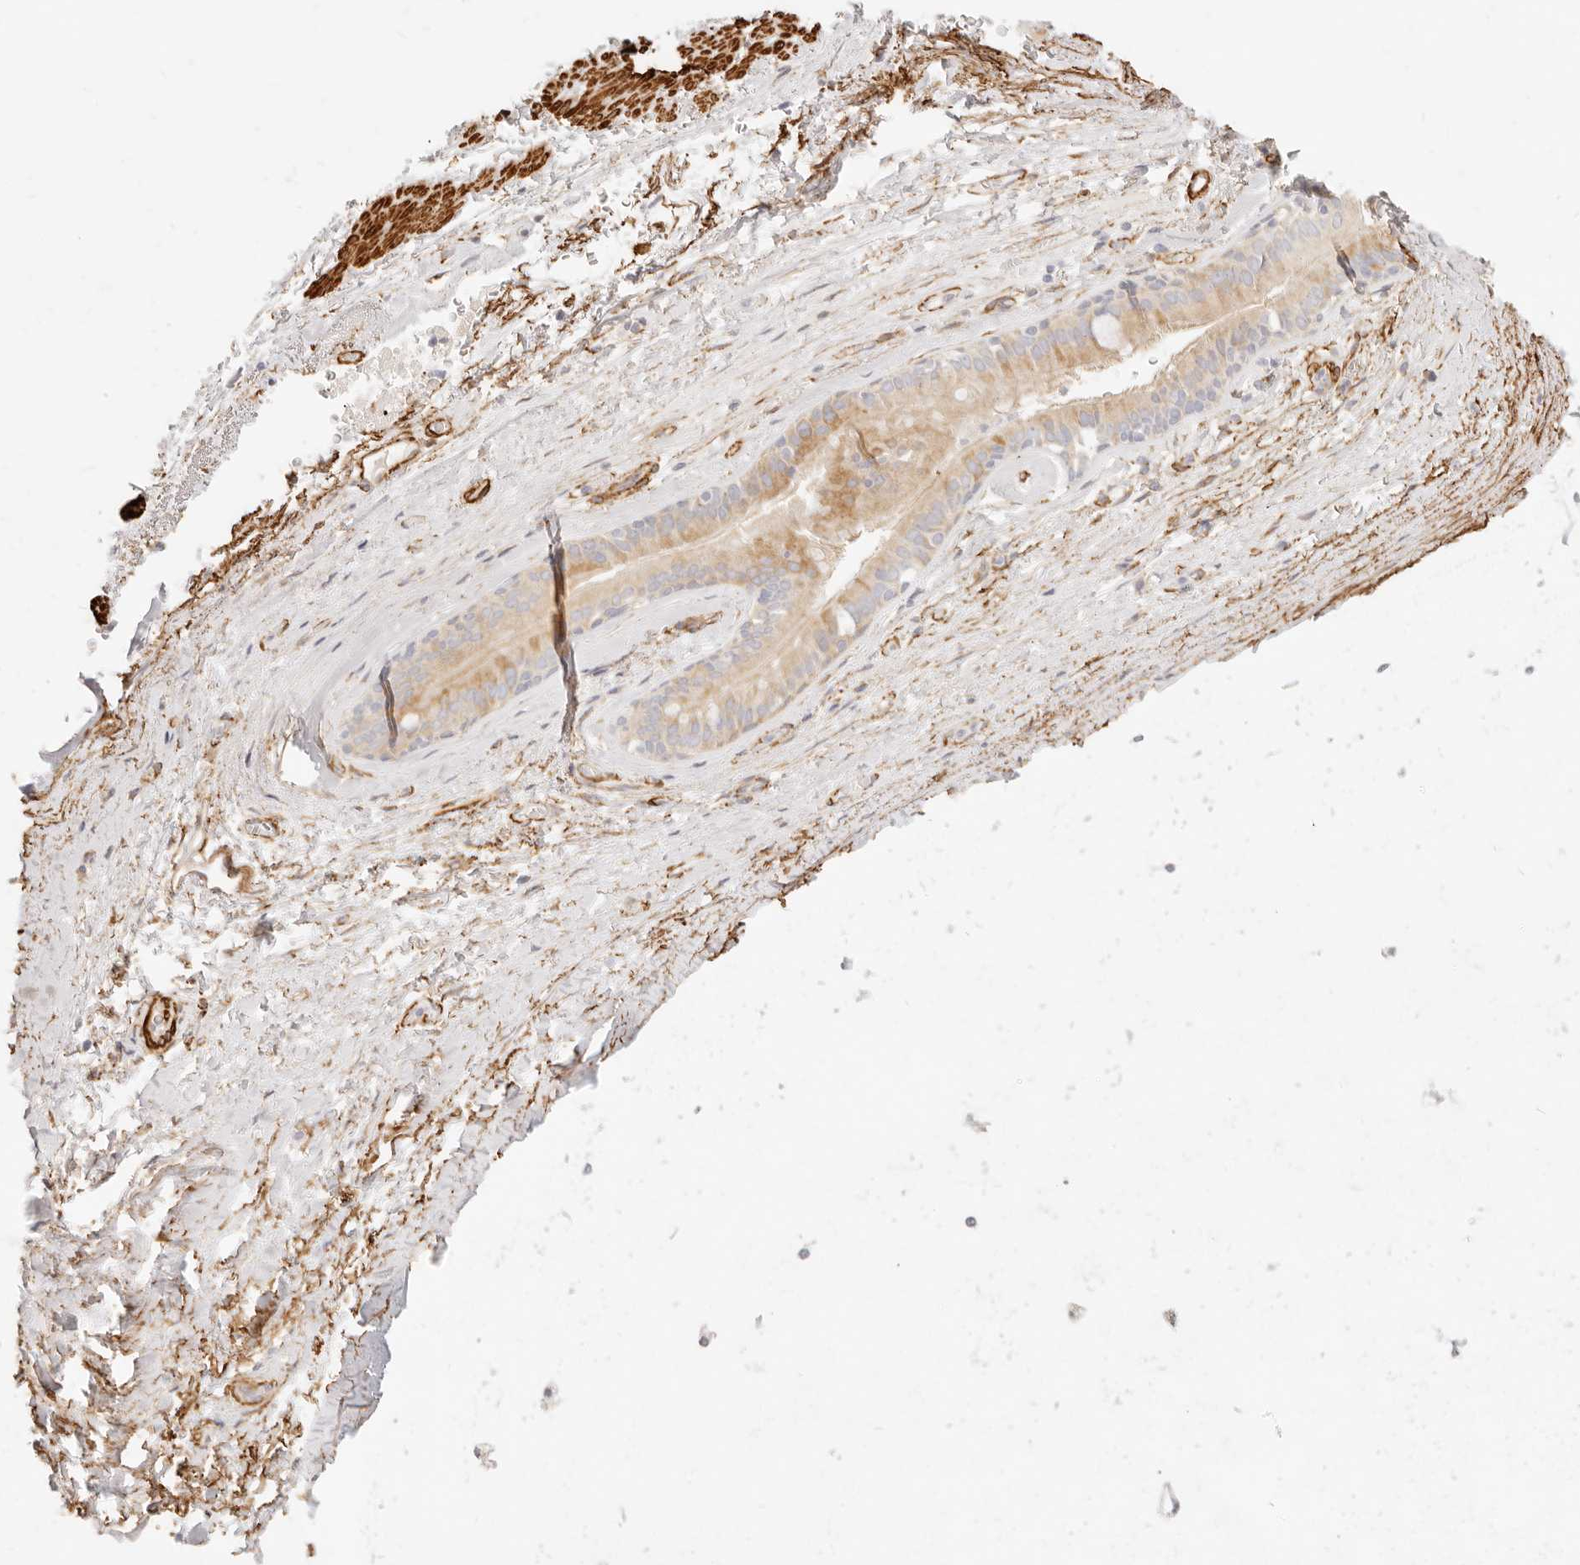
{"staining": {"intensity": "moderate", "quantity": "25%-75%", "location": "cytoplasmic/membranous"}, "tissue": "bronchus", "cell_type": "Respiratory epithelial cells", "image_type": "normal", "snomed": [{"axis": "morphology", "description": "Normal tissue, NOS"}, {"axis": "topography", "description": "Cartilage tissue"}], "caption": "This histopathology image shows immunohistochemistry staining of unremarkable human bronchus, with medium moderate cytoplasmic/membranous positivity in approximately 25%-75% of respiratory epithelial cells.", "gene": "TMTC2", "patient": {"sex": "female", "age": 63}}